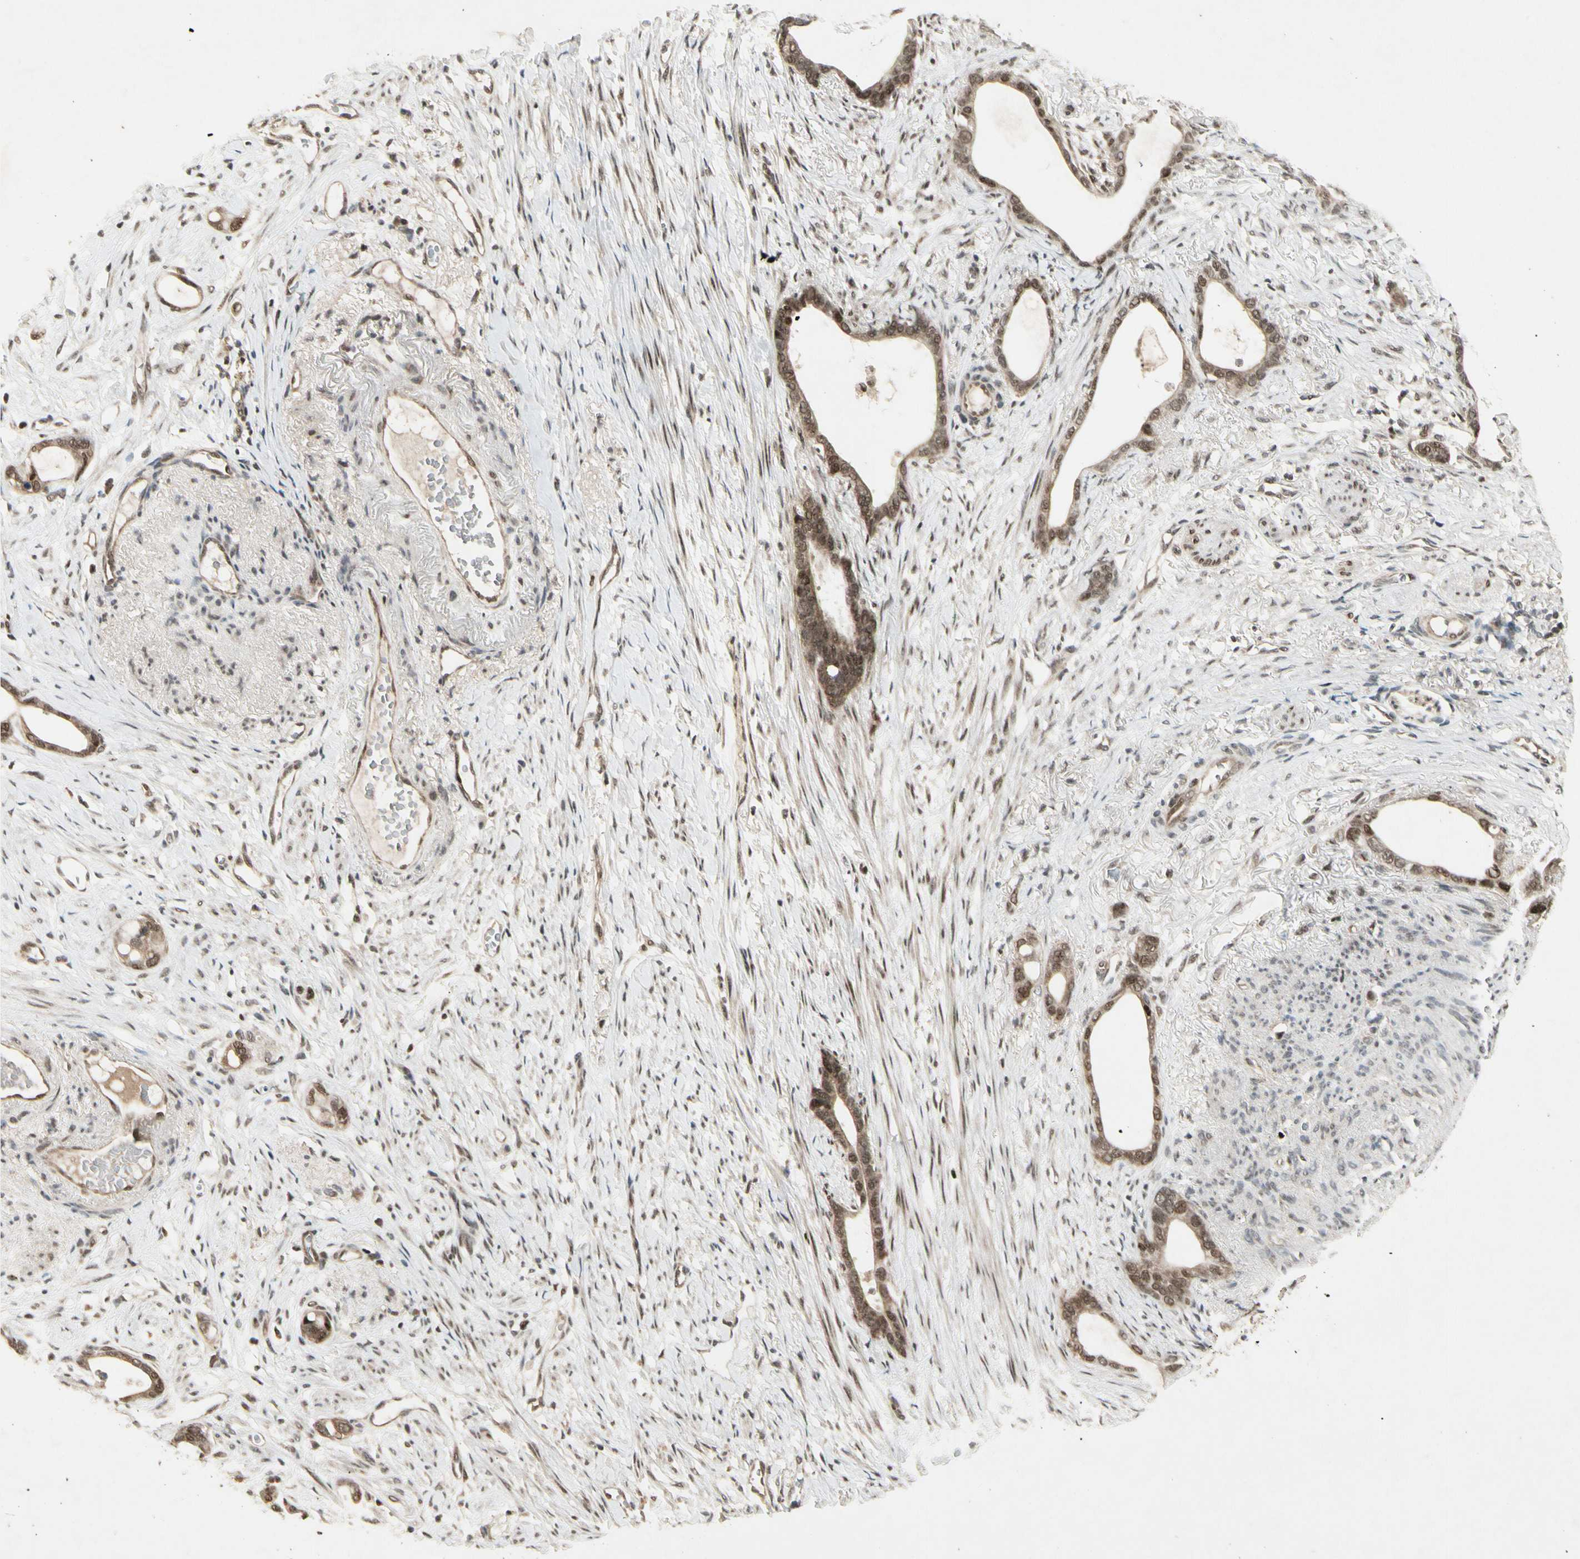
{"staining": {"intensity": "moderate", "quantity": ">75%", "location": "nuclear"}, "tissue": "stomach cancer", "cell_type": "Tumor cells", "image_type": "cancer", "snomed": [{"axis": "morphology", "description": "Adenocarcinoma, NOS"}, {"axis": "topography", "description": "Stomach"}], "caption": "About >75% of tumor cells in stomach cancer show moderate nuclear protein staining as visualized by brown immunohistochemical staining.", "gene": "CDK11A", "patient": {"sex": "female", "age": 75}}